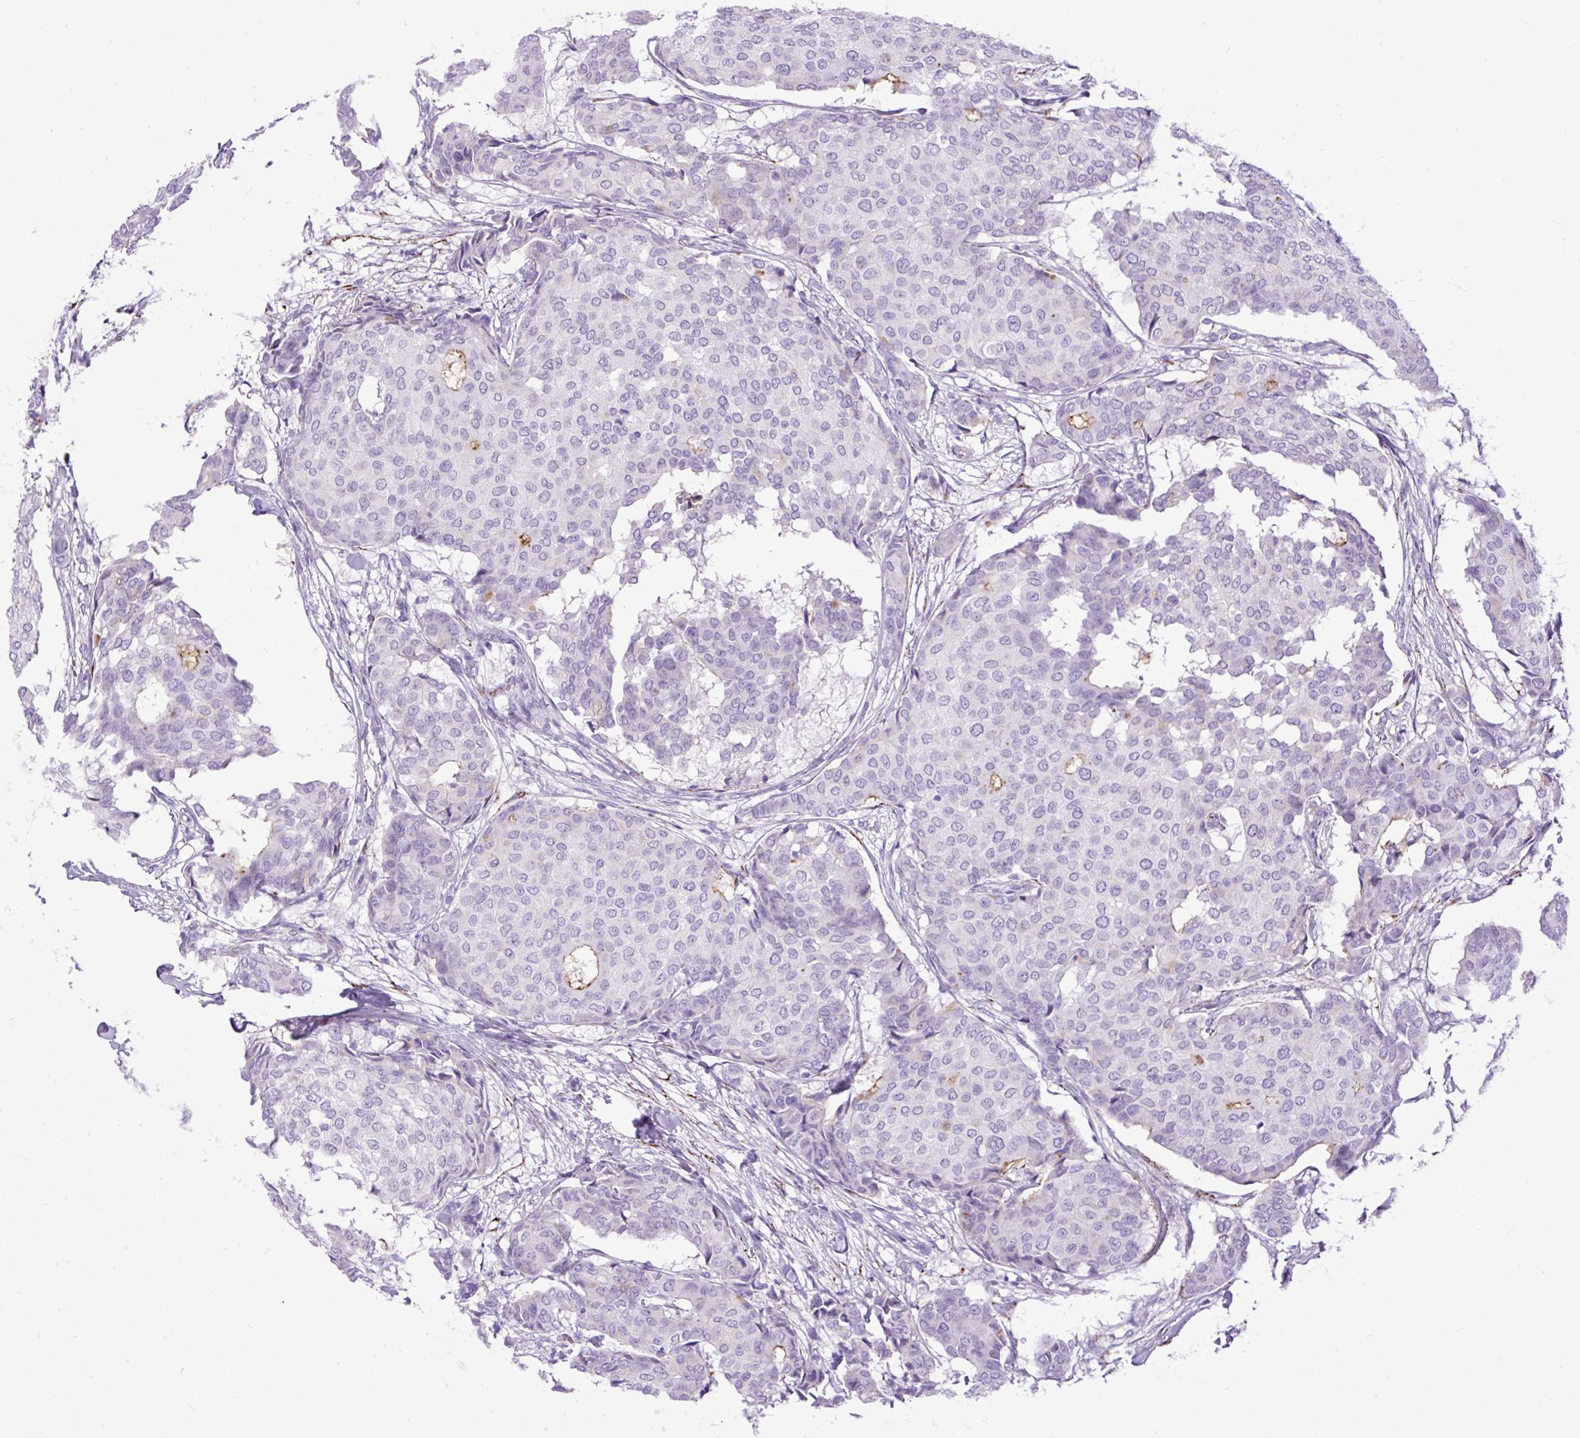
{"staining": {"intensity": "negative", "quantity": "none", "location": "none"}, "tissue": "breast cancer", "cell_type": "Tumor cells", "image_type": "cancer", "snomed": [{"axis": "morphology", "description": "Duct carcinoma"}, {"axis": "topography", "description": "Breast"}], "caption": "High magnification brightfield microscopy of breast infiltrating ductal carcinoma stained with DAB (brown) and counterstained with hematoxylin (blue): tumor cells show no significant staining.", "gene": "ZNF256", "patient": {"sex": "female", "age": 75}}